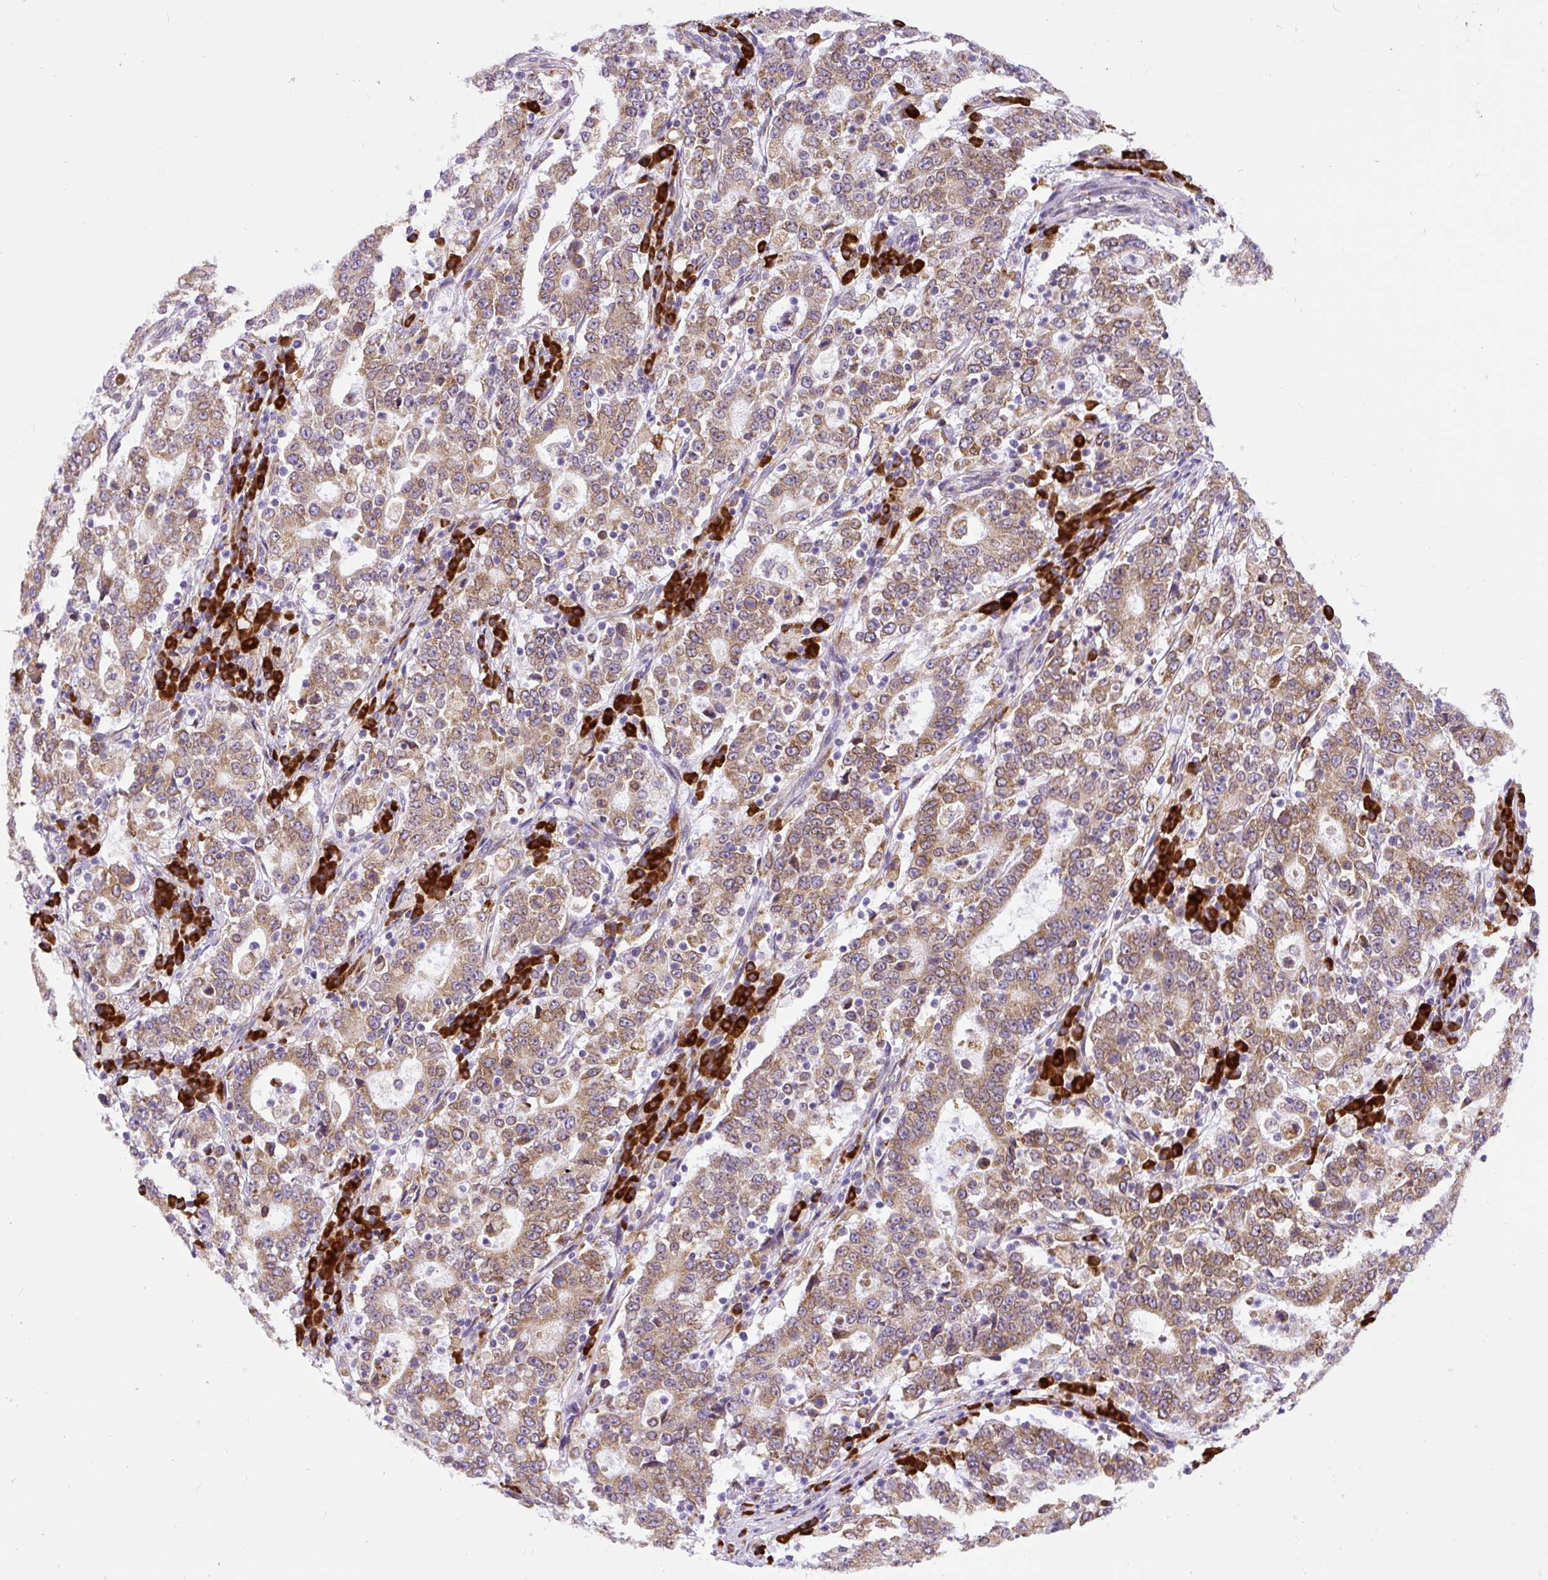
{"staining": {"intensity": "moderate", "quantity": ">75%", "location": "cytoplasmic/membranous"}, "tissue": "stomach cancer", "cell_type": "Tumor cells", "image_type": "cancer", "snomed": [{"axis": "morphology", "description": "Adenocarcinoma, NOS"}, {"axis": "topography", "description": "Stomach"}], "caption": "This image exhibits immunohistochemistry (IHC) staining of stomach cancer (adenocarcinoma), with medium moderate cytoplasmic/membranous positivity in about >75% of tumor cells.", "gene": "DDOST", "patient": {"sex": "male", "age": 59}}